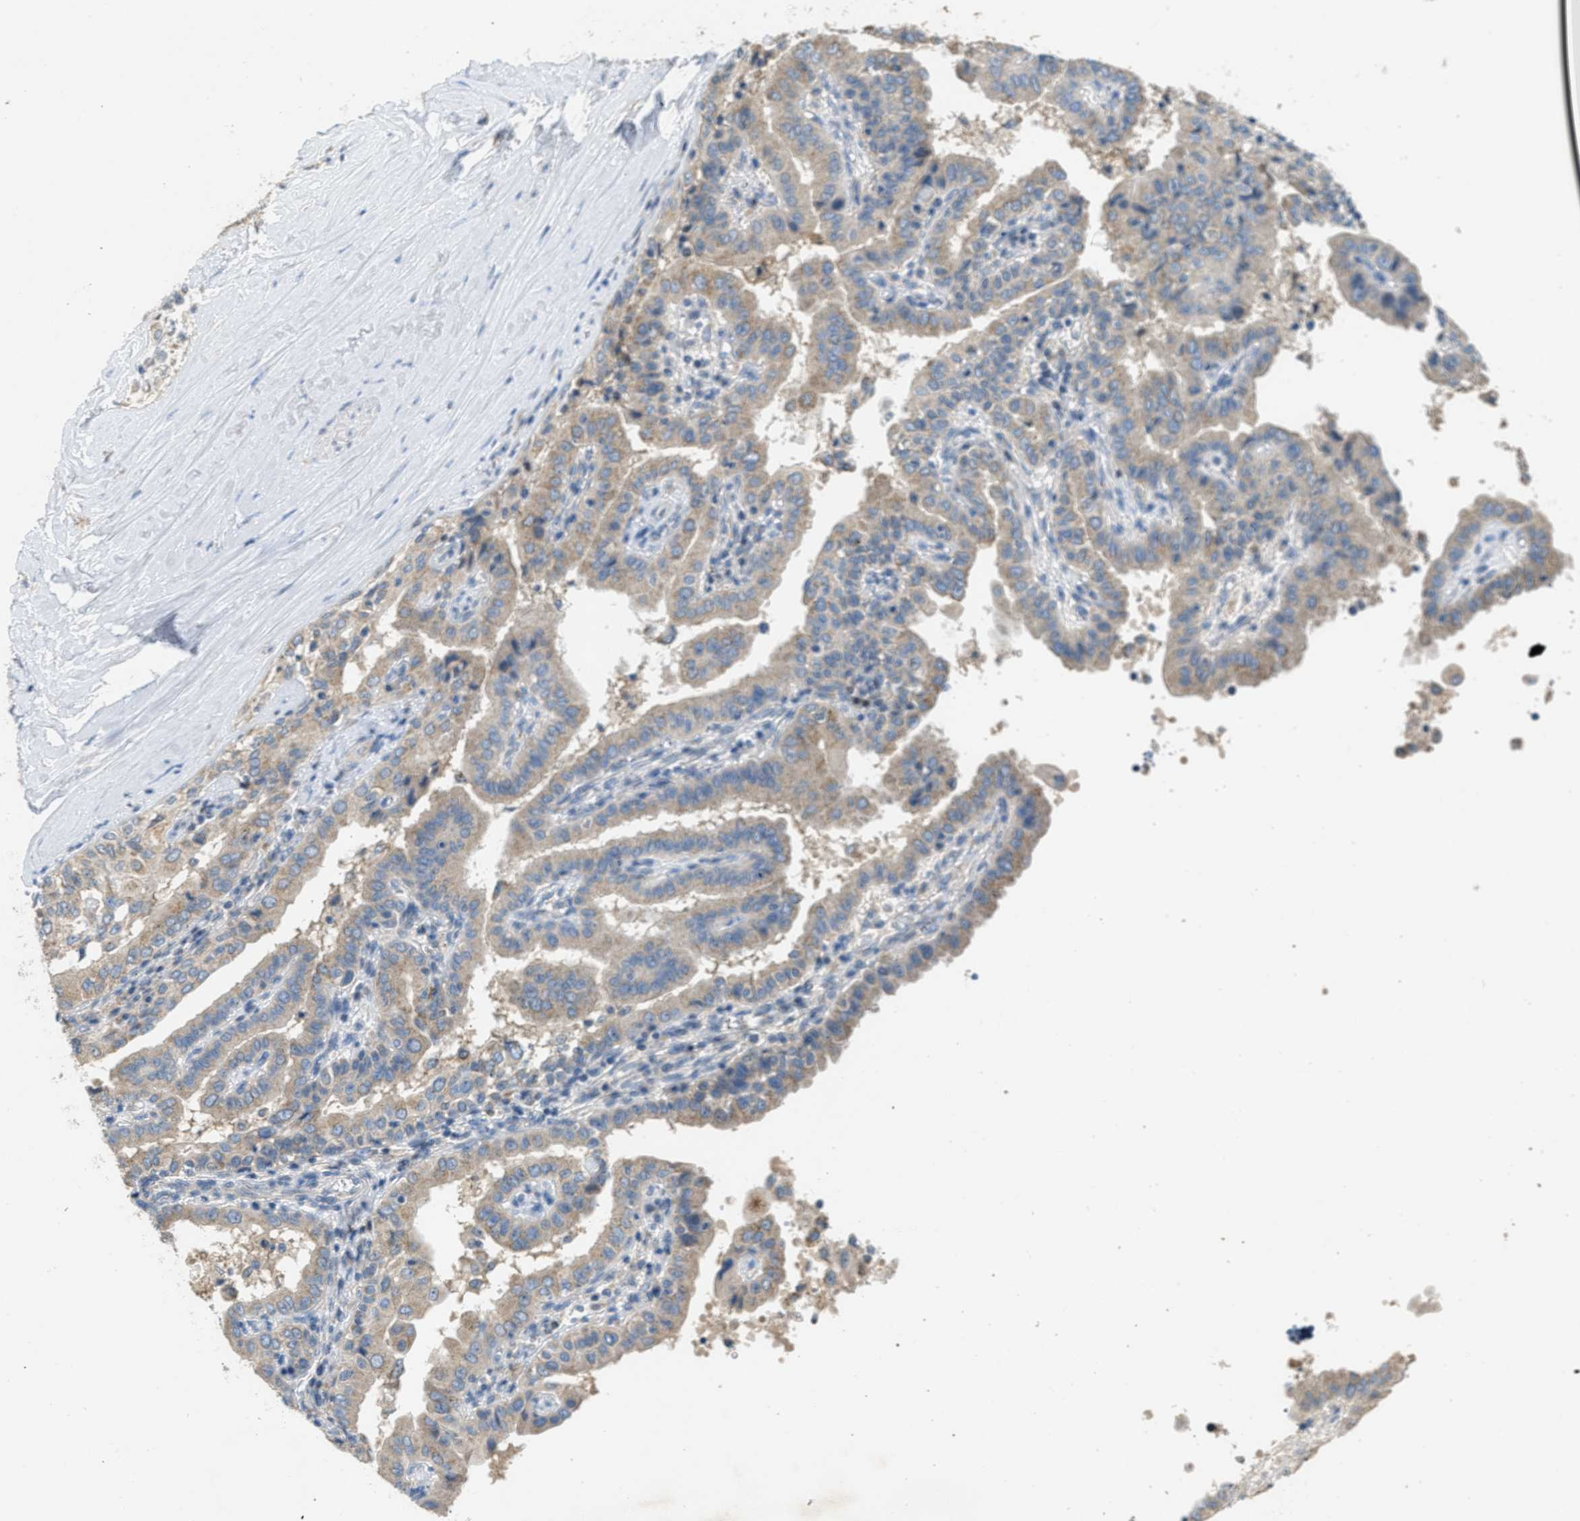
{"staining": {"intensity": "weak", "quantity": "25%-75%", "location": "cytoplasmic/membranous"}, "tissue": "thyroid cancer", "cell_type": "Tumor cells", "image_type": "cancer", "snomed": [{"axis": "morphology", "description": "Papillary adenocarcinoma, NOS"}, {"axis": "topography", "description": "Thyroid gland"}], "caption": "A low amount of weak cytoplasmic/membranous staining is appreciated in approximately 25%-75% of tumor cells in thyroid cancer tissue.", "gene": "TOMM34", "patient": {"sex": "male", "age": 33}}